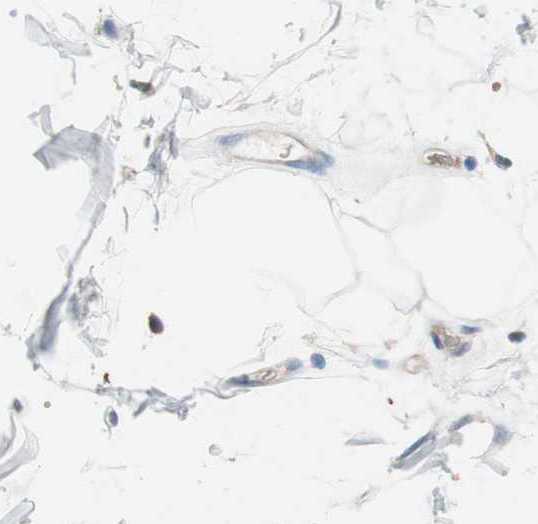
{"staining": {"intensity": "negative", "quantity": "none", "location": "none"}, "tissue": "adipose tissue", "cell_type": "Adipocytes", "image_type": "normal", "snomed": [{"axis": "morphology", "description": "Normal tissue, NOS"}, {"axis": "topography", "description": "Soft tissue"}], "caption": "This is an IHC micrograph of benign human adipose tissue. There is no positivity in adipocytes.", "gene": "CD46", "patient": {"sex": "male", "age": 72}}